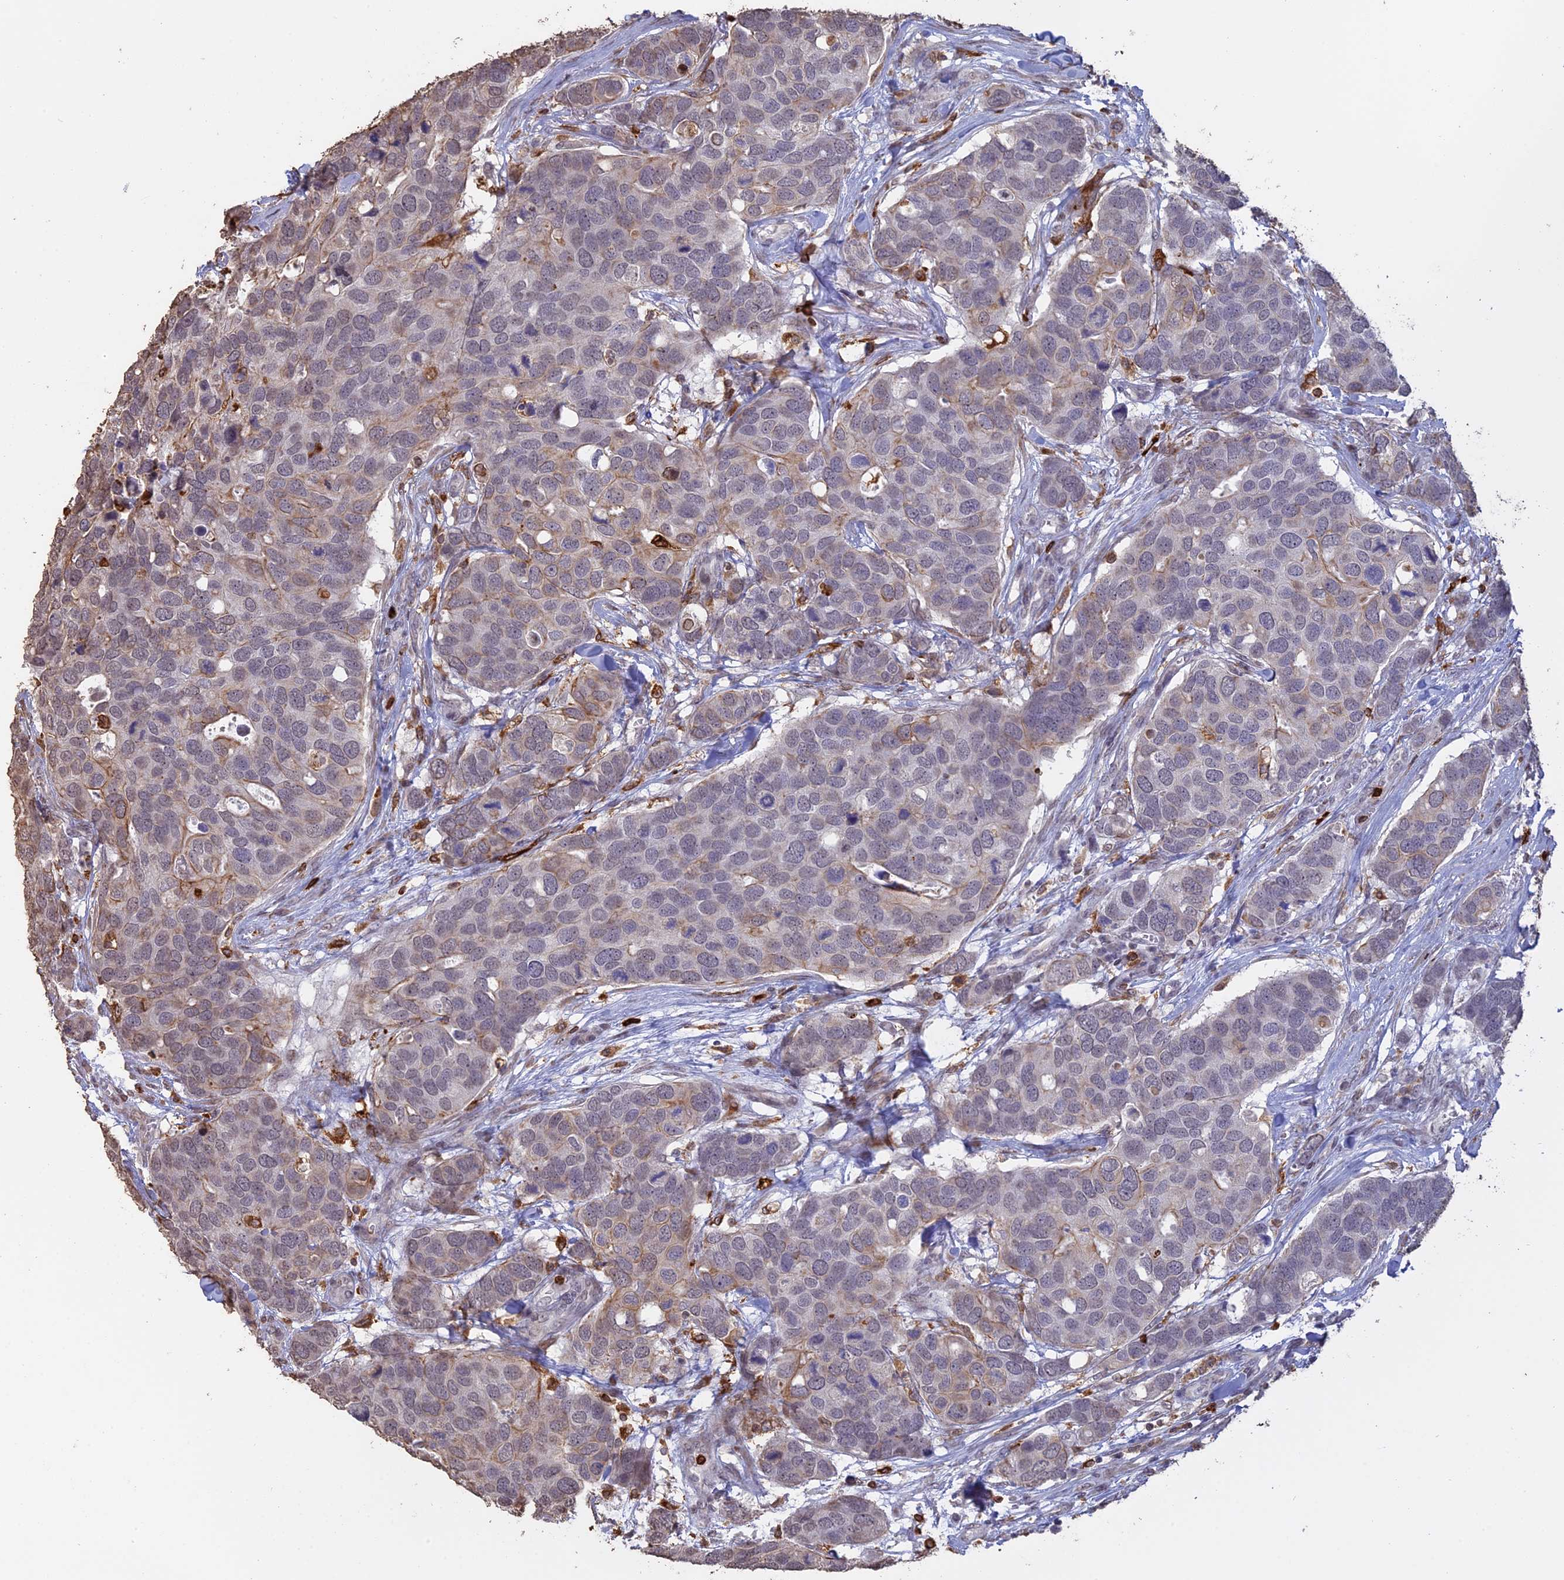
{"staining": {"intensity": "weak", "quantity": "<25%", "location": "cytoplasmic/membranous"}, "tissue": "breast cancer", "cell_type": "Tumor cells", "image_type": "cancer", "snomed": [{"axis": "morphology", "description": "Duct carcinoma"}, {"axis": "topography", "description": "Breast"}], "caption": "Tumor cells are negative for brown protein staining in breast cancer.", "gene": "APOBR", "patient": {"sex": "female", "age": 83}}